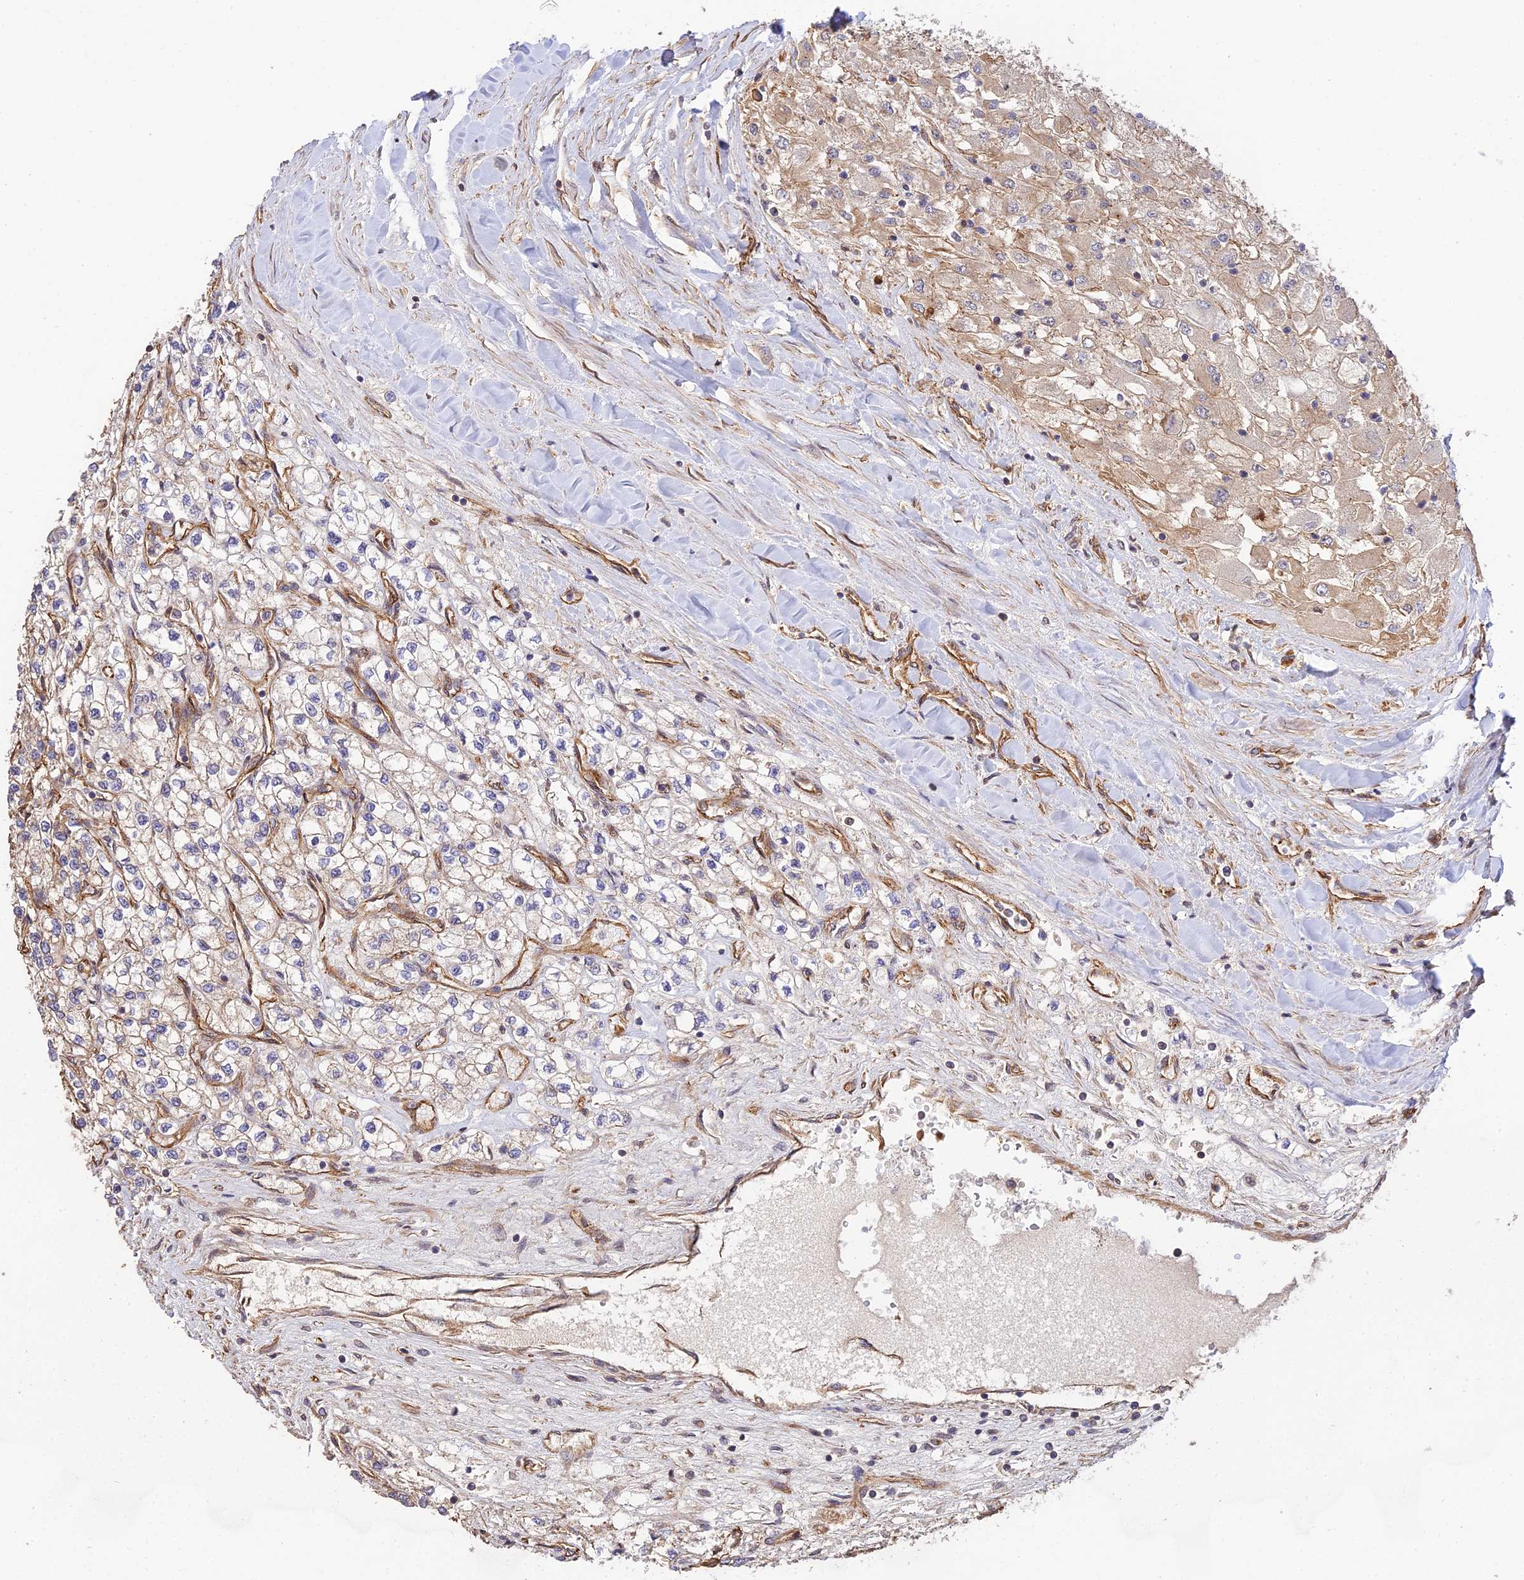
{"staining": {"intensity": "negative", "quantity": "none", "location": "none"}, "tissue": "renal cancer", "cell_type": "Tumor cells", "image_type": "cancer", "snomed": [{"axis": "morphology", "description": "Adenocarcinoma, NOS"}, {"axis": "topography", "description": "Kidney"}], "caption": "High power microscopy micrograph of an immunohistochemistry (IHC) image of adenocarcinoma (renal), revealing no significant positivity in tumor cells. (Immunohistochemistry, brightfield microscopy, high magnification).", "gene": "HOMER2", "patient": {"sex": "male", "age": 80}}